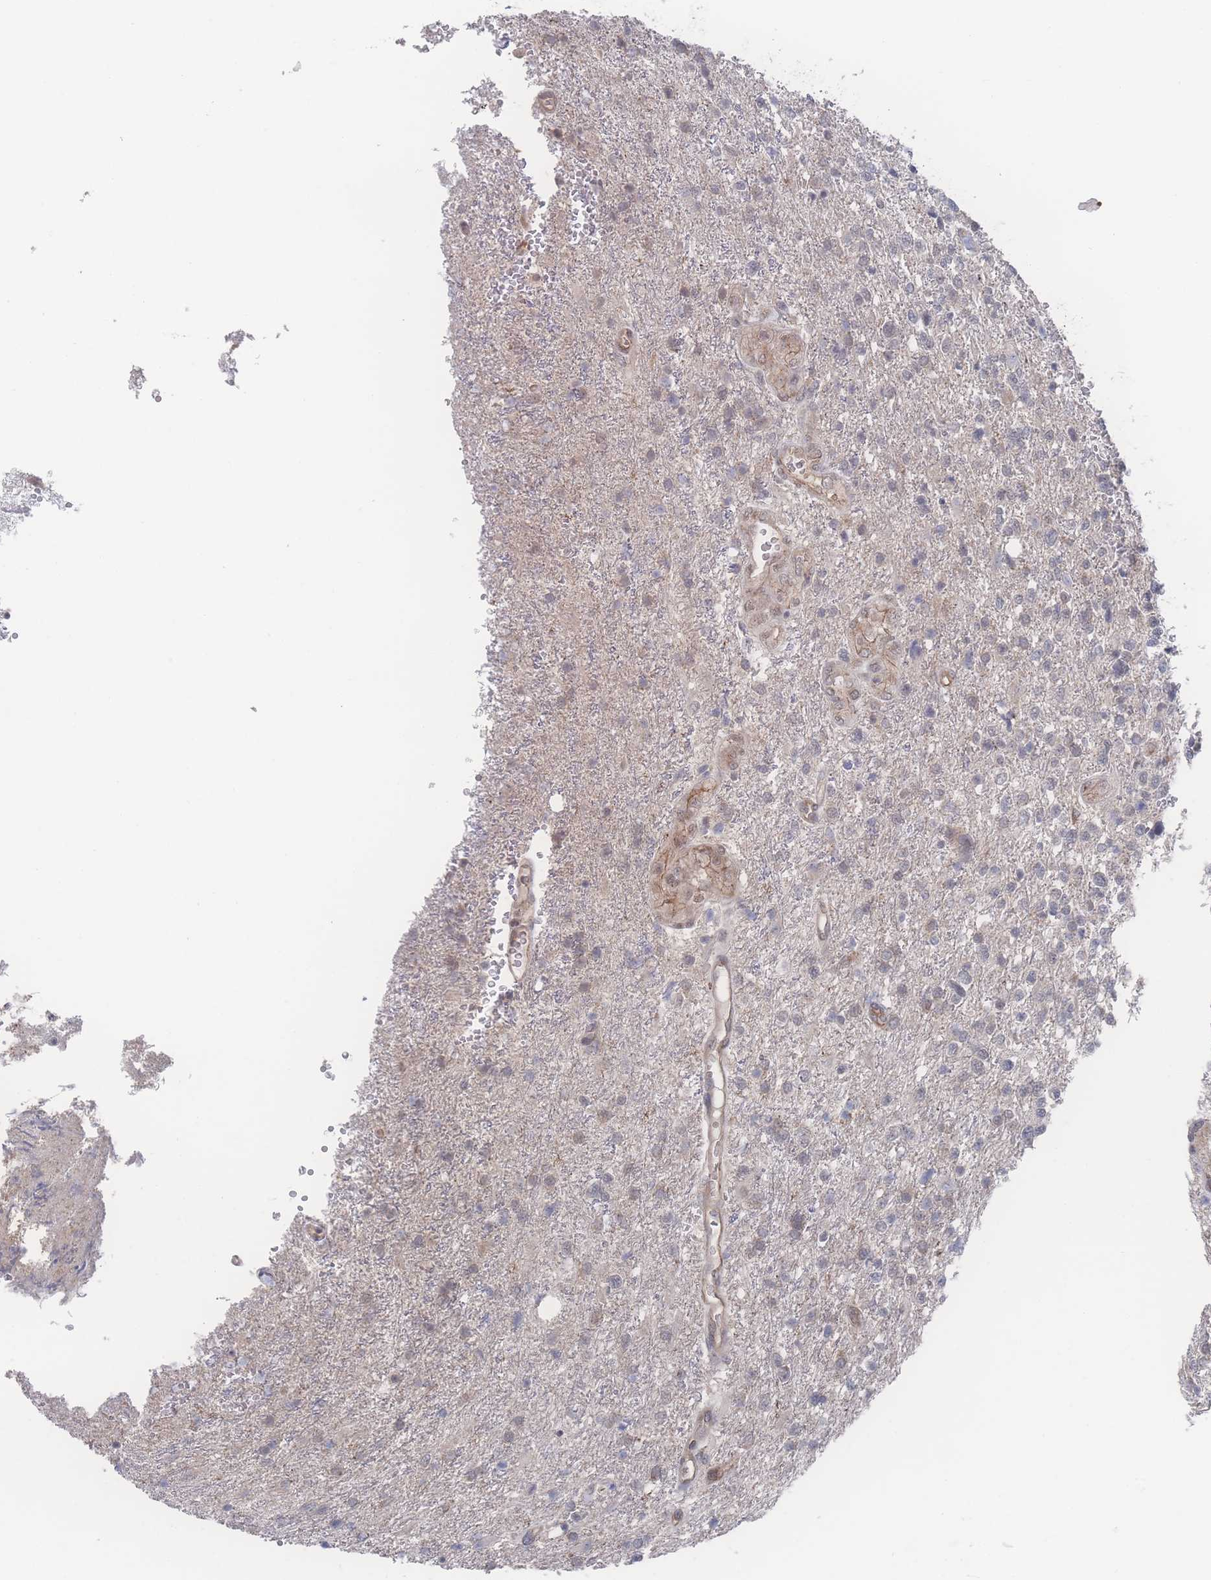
{"staining": {"intensity": "negative", "quantity": "none", "location": "none"}, "tissue": "glioma", "cell_type": "Tumor cells", "image_type": "cancer", "snomed": [{"axis": "morphology", "description": "Glioma, malignant, High grade"}, {"axis": "topography", "description": "Brain"}], "caption": "Immunohistochemistry histopathology image of human malignant high-grade glioma stained for a protein (brown), which reveals no staining in tumor cells. (DAB (3,3'-diaminobenzidine) immunohistochemistry, high magnification).", "gene": "NBEAL1", "patient": {"sex": "male", "age": 56}}